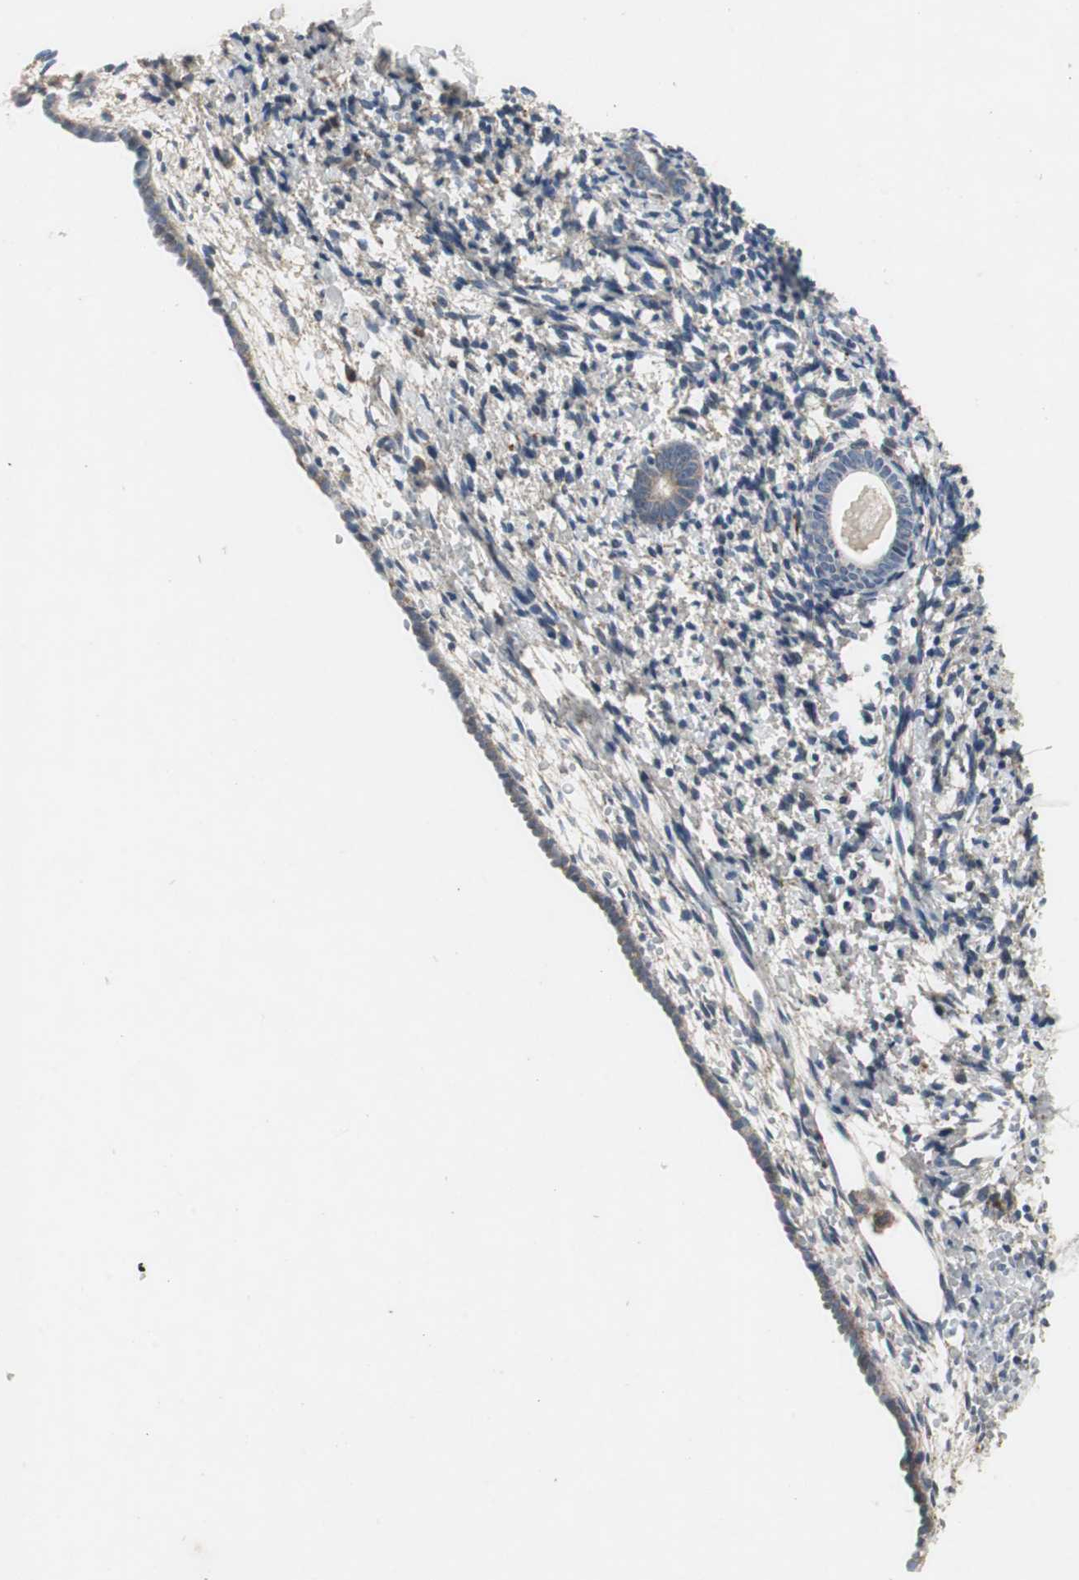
{"staining": {"intensity": "weak", "quantity": "25%-75%", "location": "cytoplasmic/membranous"}, "tissue": "endometrium", "cell_type": "Cells in endometrial stroma", "image_type": "normal", "snomed": [{"axis": "morphology", "description": "Normal tissue, NOS"}, {"axis": "topography", "description": "Endometrium"}], "caption": "Immunohistochemistry (IHC) of normal endometrium exhibits low levels of weak cytoplasmic/membranous expression in approximately 25%-75% of cells in endometrial stroma.", "gene": "ISCU", "patient": {"sex": "female", "age": 71}}